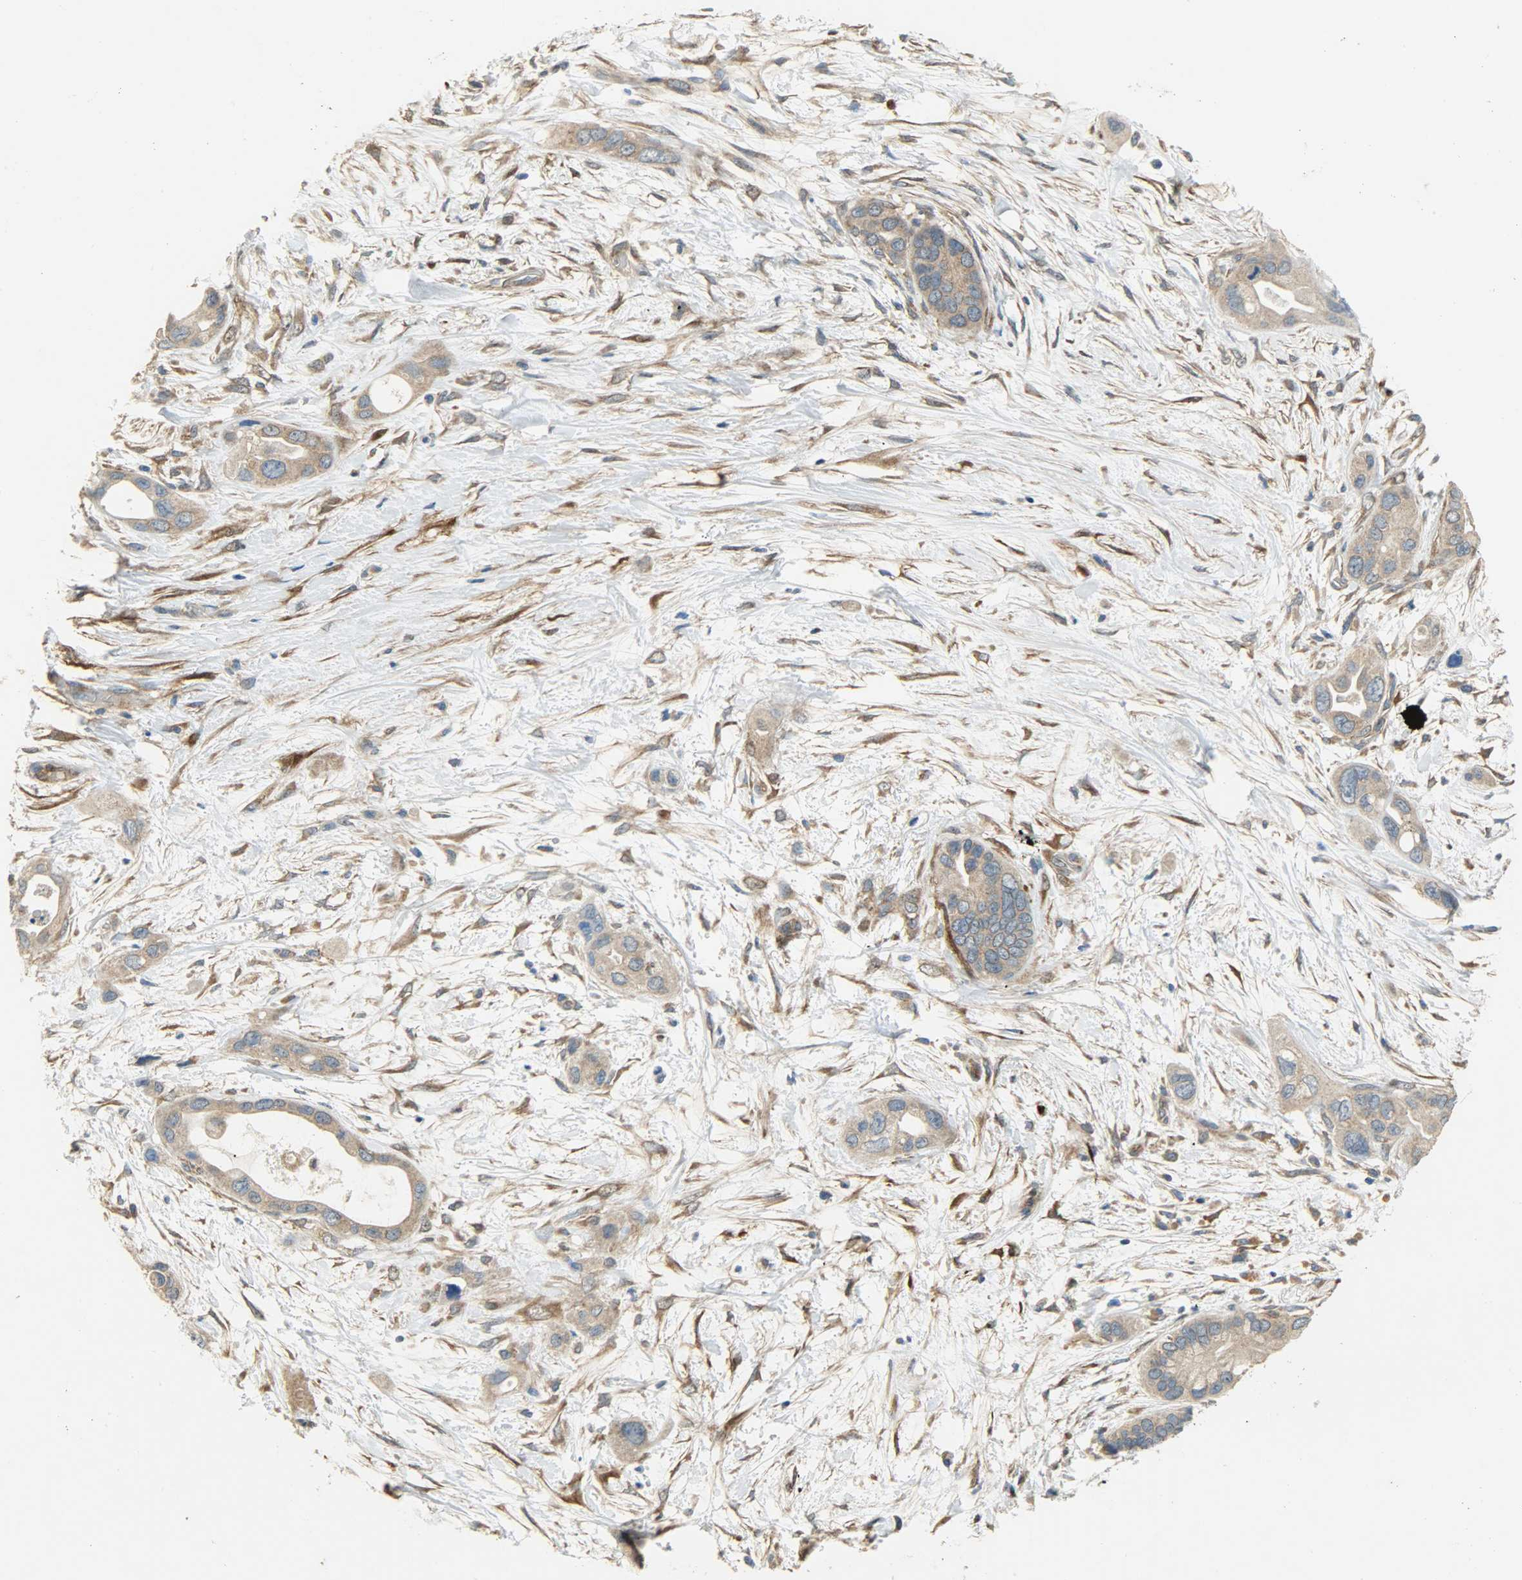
{"staining": {"intensity": "moderate", "quantity": ">75%", "location": "cytoplasmic/membranous"}, "tissue": "pancreatic cancer", "cell_type": "Tumor cells", "image_type": "cancer", "snomed": [{"axis": "morphology", "description": "Adenocarcinoma, NOS"}, {"axis": "topography", "description": "Pancreas"}], "caption": "Brown immunohistochemical staining in pancreatic cancer (adenocarcinoma) demonstrates moderate cytoplasmic/membranous positivity in approximately >75% of tumor cells. (DAB (3,3'-diaminobenzidine) = brown stain, brightfield microscopy at high magnification).", "gene": "C1orf198", "patient": {"sex": "female", "age": 77}}